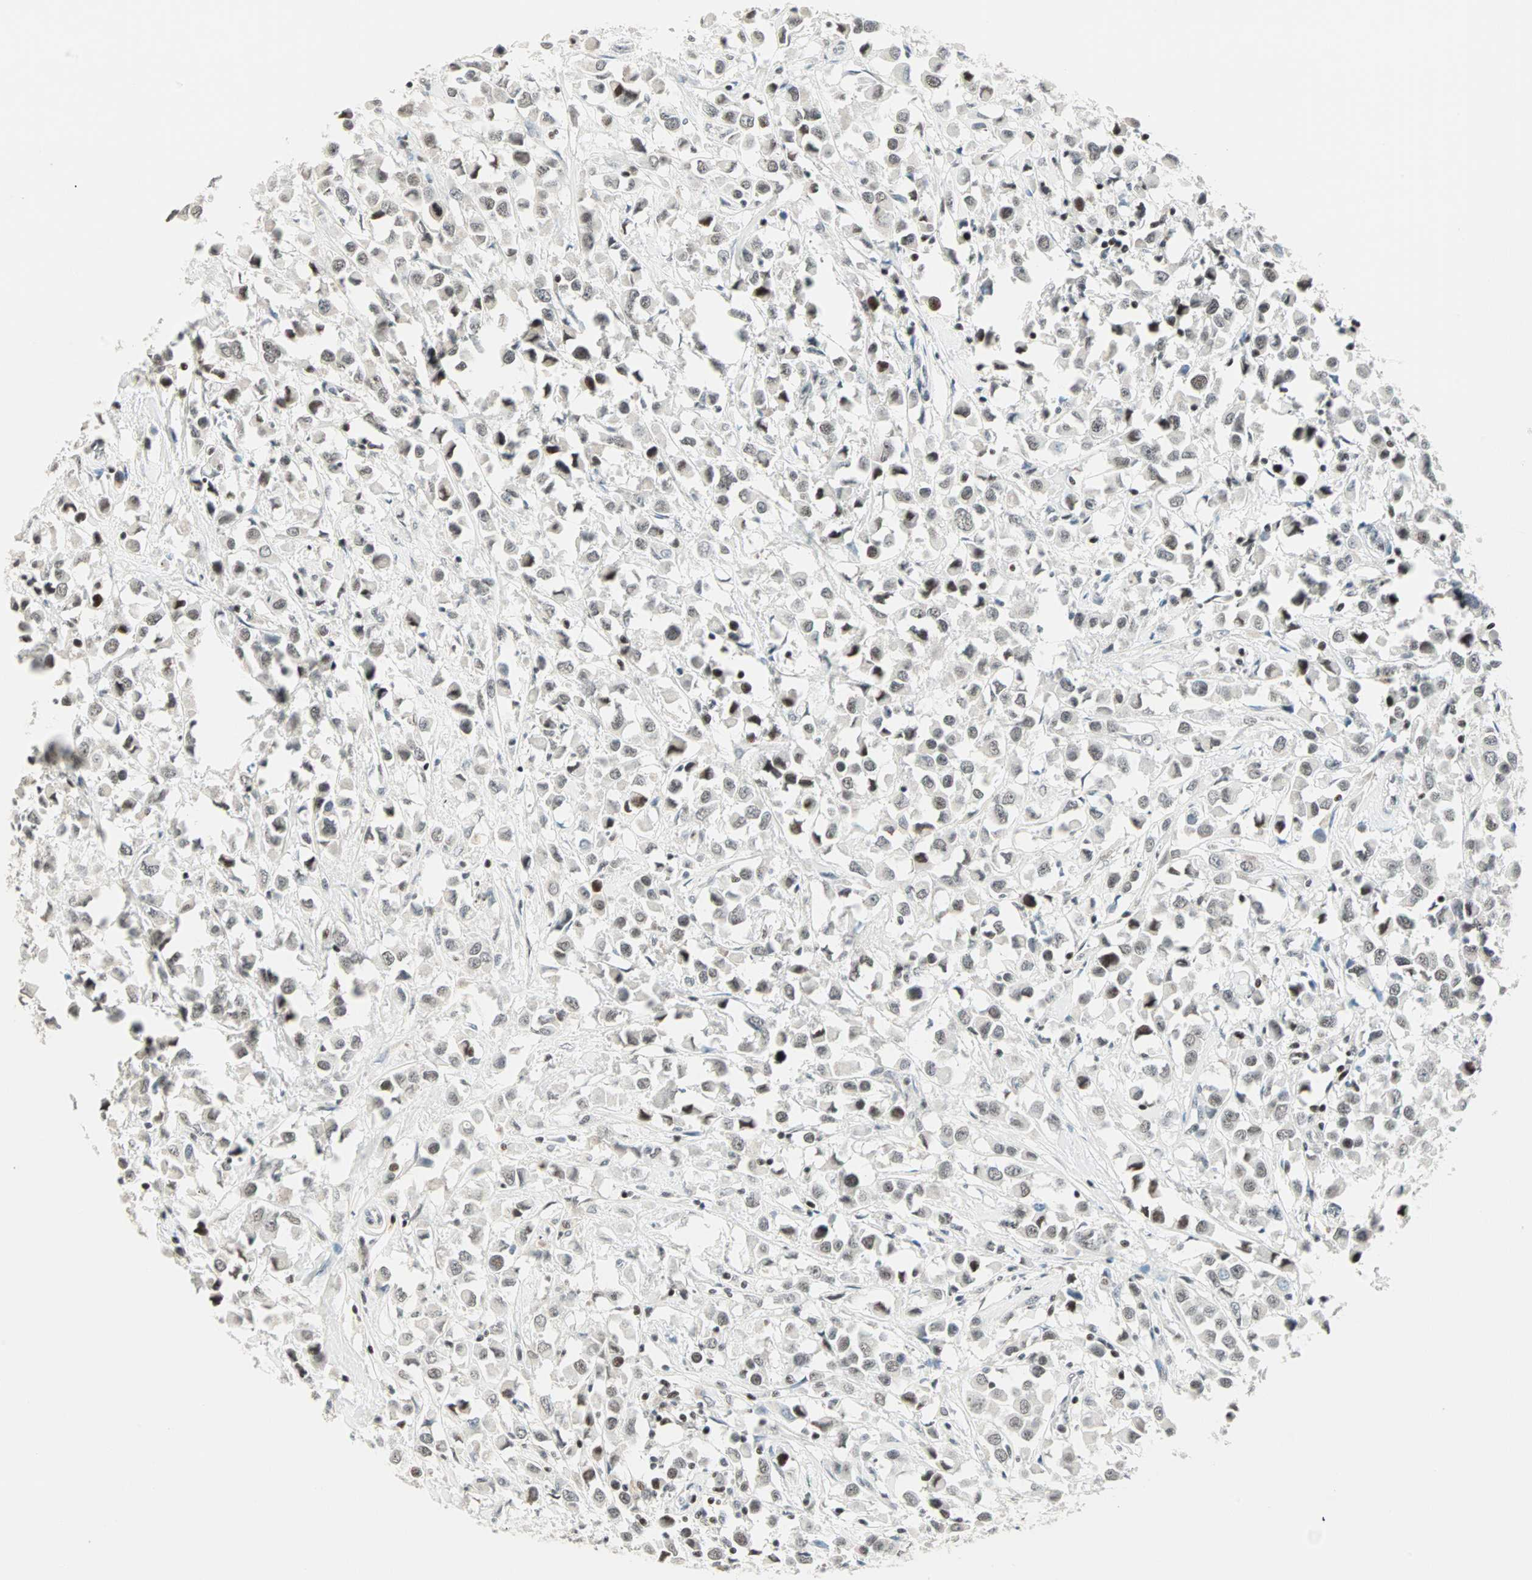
{"staining": {"intensity": "moderate", "quantity": "25%-75%", "location": "nuclear"}, "tissue": "breast cancer", "cell_type": "Tumor cells", "image_type": "cancer", "snomed": [{"axis": "morphology", "description": "Duct carcinoma"}, {"axis": "topography", "description": "Breast"}], "caption": "Immunohistochemical staining of human breast cancer shows moderate nuclear protein expression in about 25%-75% of tumor cells. (Stains: DAB in brown, nuclei in blue, Microscopy: brightfield microscopy at high magnification).", "gene": "SIN3A", "patient": {"sex": "female", "age": 61}}